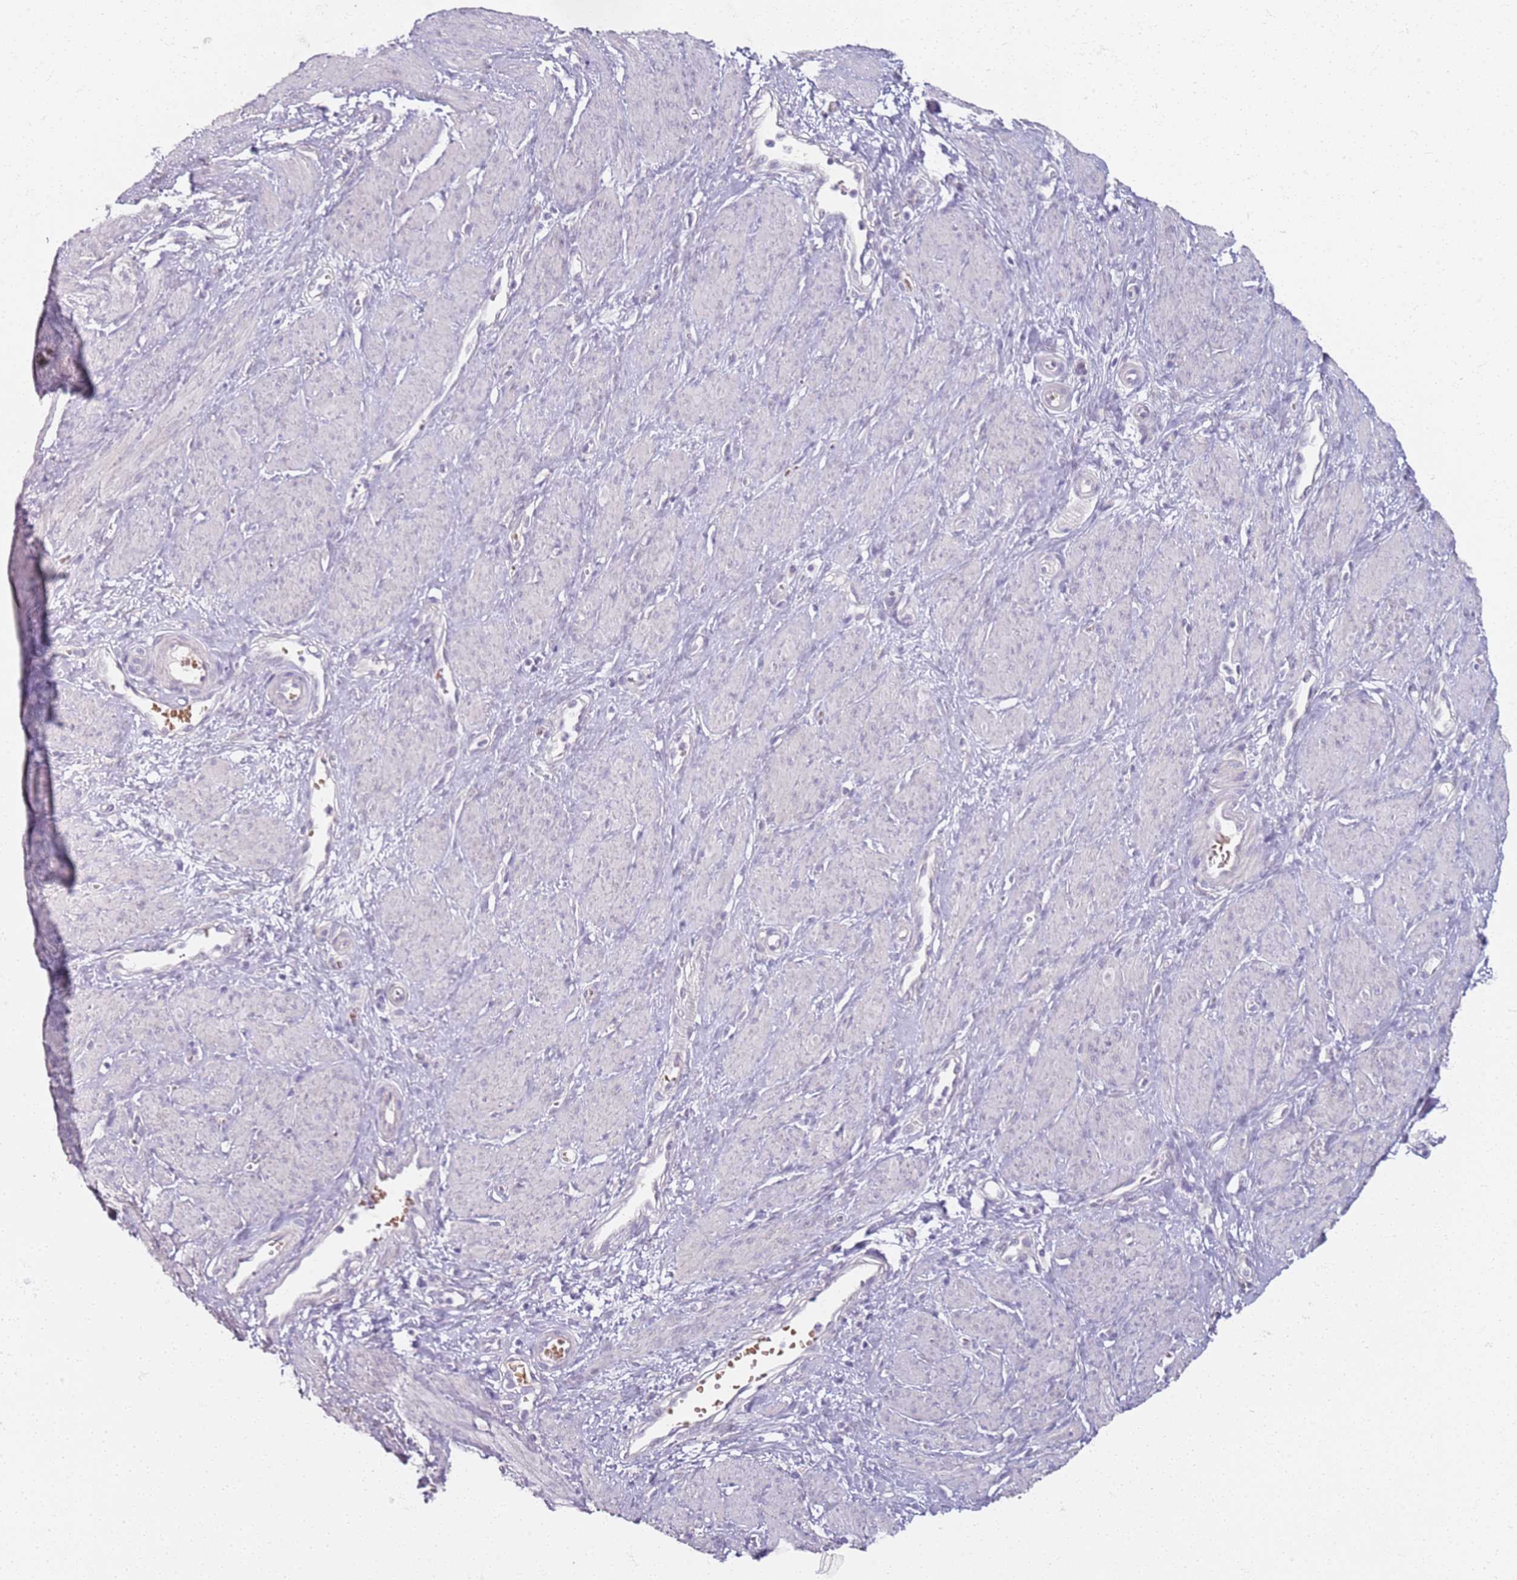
{"staining": {"intensity": "negative", "quantity": "none", "location": "none"}, "tissue": "smooth muscle", "cell_type": "Smooth muscle cells", "image_type": "normal", "snomed": [{"axis": "morphology", "description": "Normal tissue, NOS"}, {"axis": "topography", "description": "Smooth muscle"}, {"axis": "topography", "description": "Uterus"}], "caption": "Image shows no protein staining in smooth muscle cells of unremarkable smooth muscle. (DAB IHC visualized using brightfield microscopy, high magnification).", "gene": "CD40LG", "patient": {"sex": "female", "age": 39}}